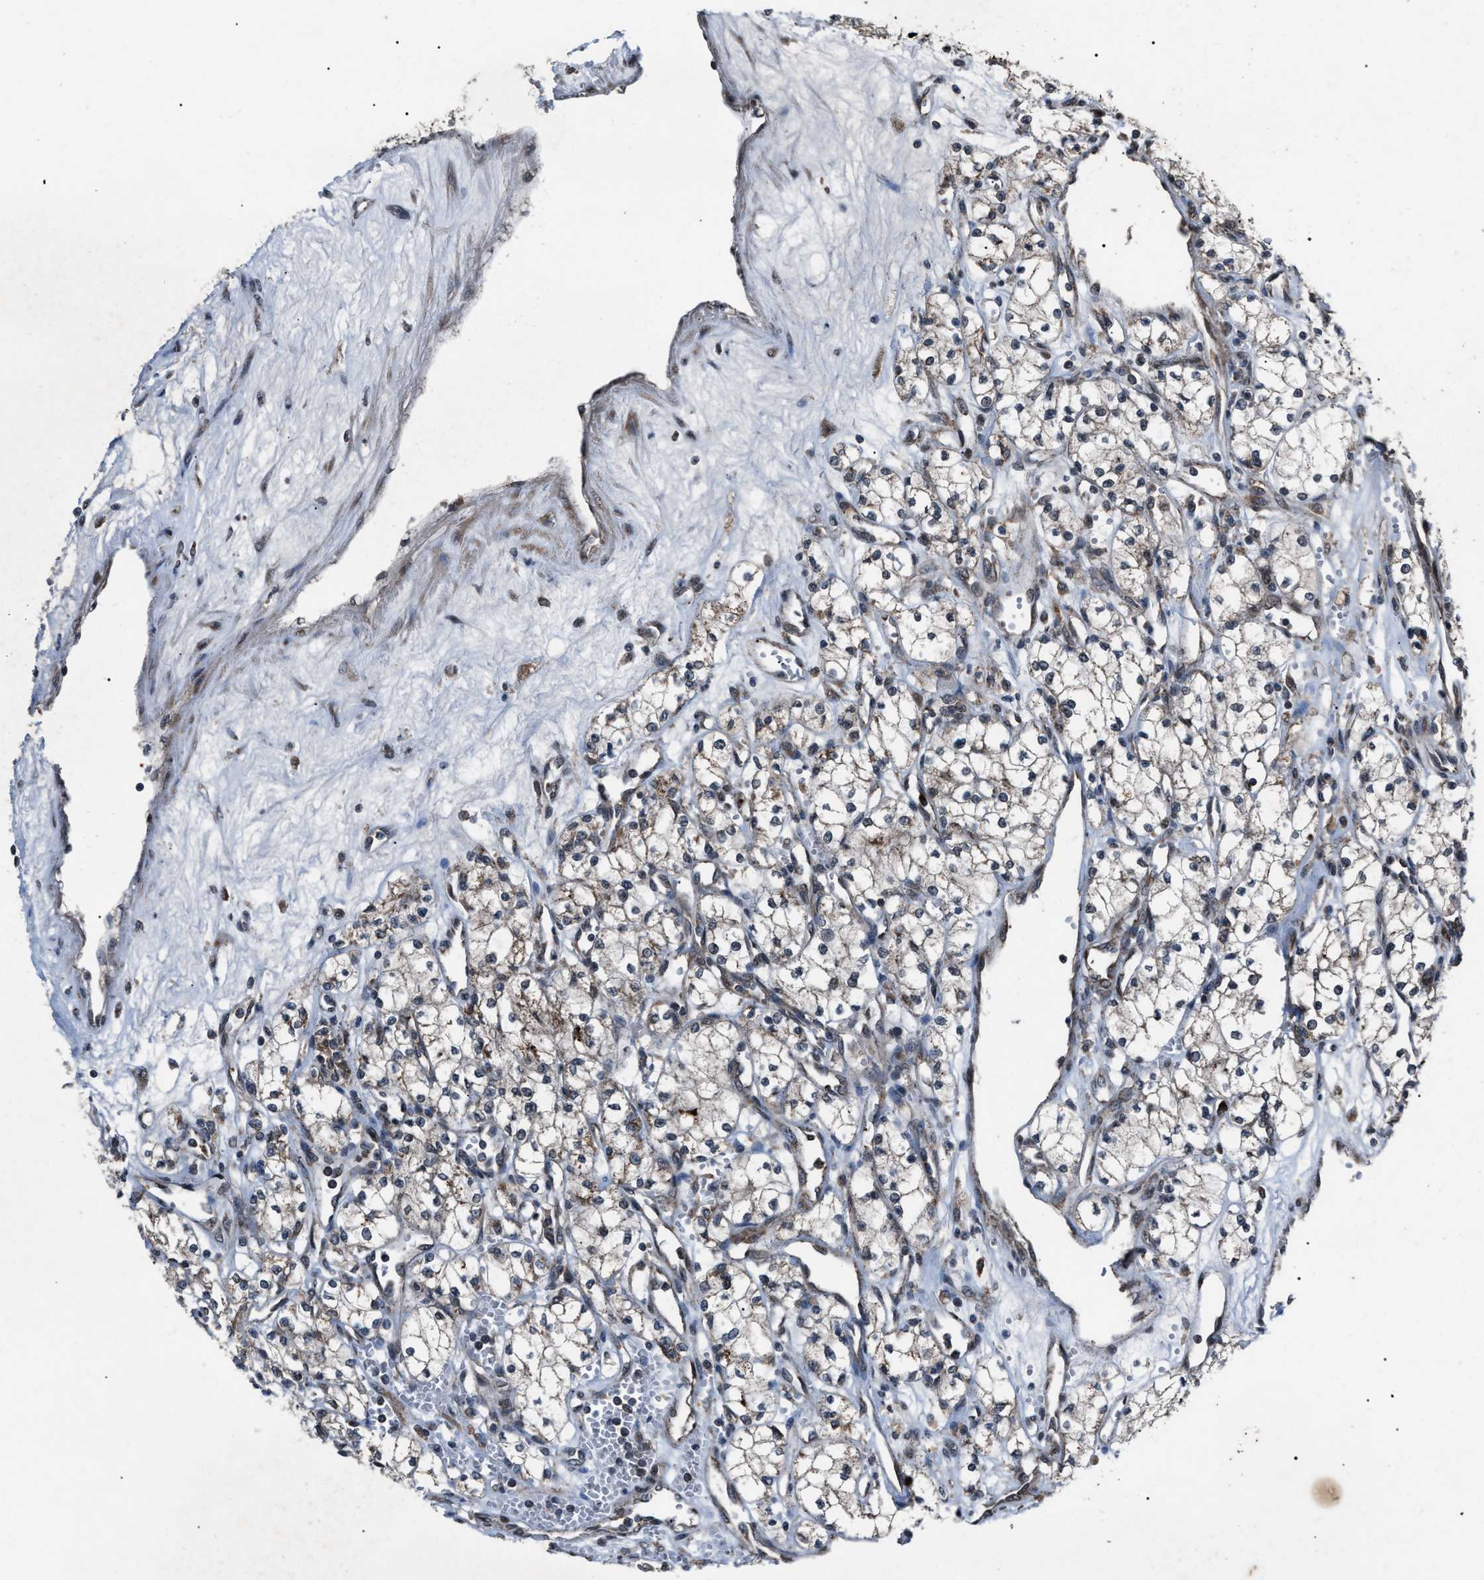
{"staining": {"intensity": "moderate", "quantity": "<25%", "location": "cytoplasmic/membranous"}, "tissue": "renal cancer", "cell_type": "Tumor cells", "image_type": "cancer", "snomed": [{"axis": "morphology", "description": "Adenocarcinoma, NOS"}, {"axis": "topography", "description": "Kidney"}], "caption": "An immunohistochemistry (IHC) micrograph of tumor tissue is shown. Protein staining in brown shows moderate cytoplasmic/membranous positivity in renal adenocarcinoma within tumor cells.", "gene": "ZFAND2A", "patient": {"sex": "male", "age": 59}}